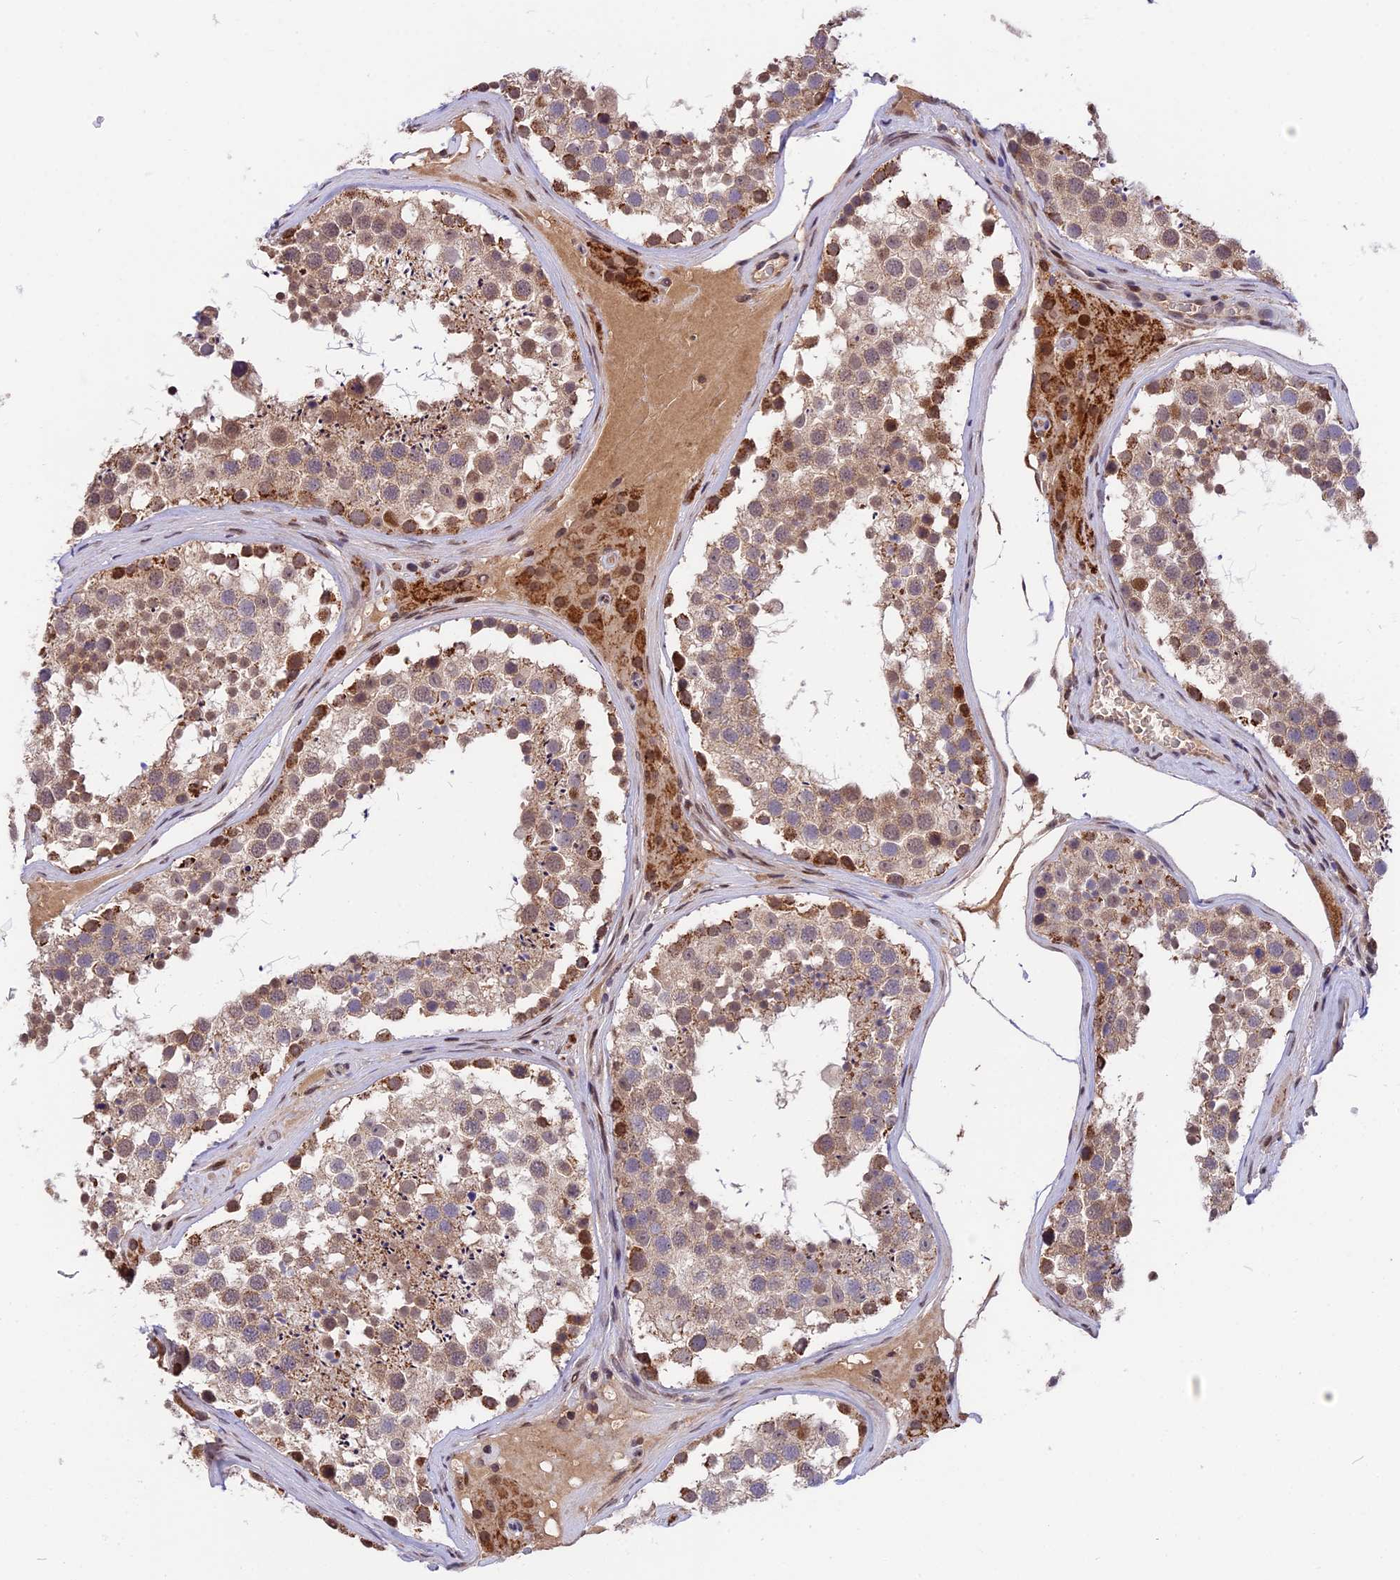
{"staining": {"intensity": "moderate", "quantity": "25%-75%", "location": "cytoplasmic/membranous,nuclear"}, "tissue": "testis", "cell_type": "Cells in seminiferous ducts", "image_type": "normal", "snomed": [{"axis": "morphology", "description": "Normal tissue, NOS"}, {"axis": "topography", "description": "Testis"}], "caption": "IHC micrograph of normal human testis stained for a protein (brown), which reveals medium levels of moderate cytoplasmic/membranous,nuclear staining in about 25%-75% of cells in seminiferous ducts.", "gene": "RERGL", "patient": {"sex": "male", "age": 46}}